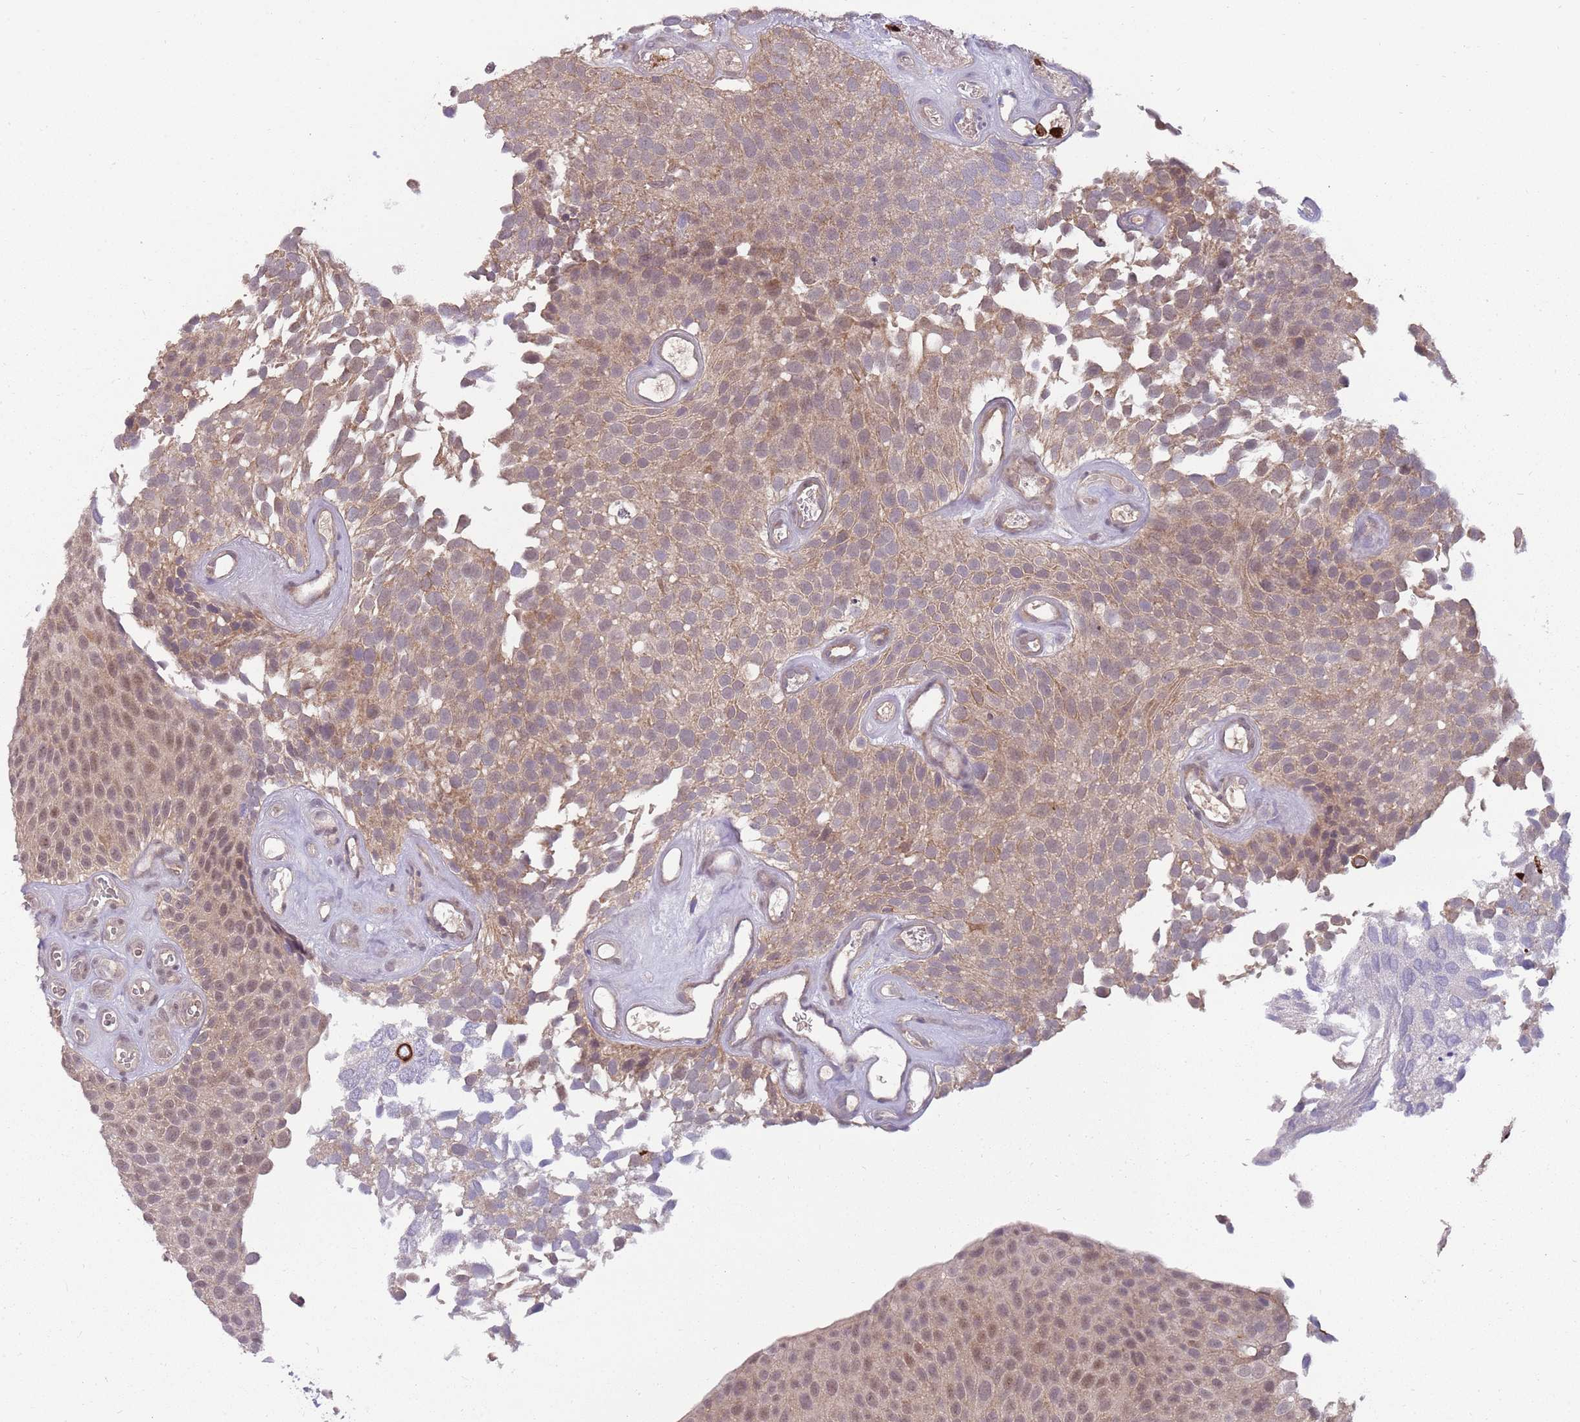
{"staining": {"intensity": "moderate", "quantity": "25%-75%", "location": "nuclear"}, "tissue": "urothelial cancer", "cell_type": "Tumor cells", "image_type": "cancer", "snomed": [{"axis": "morphology", "description": "Urothelial carcinoma, Low grade"}, {"axis": "topography", "description": "Urinary bladder"}], "caption": "Moderate nuclear protein staining is appreciated in approximately 25%-75% of tumor cells in urothelial carcinoma (low-grade). (brown staining indicates protein expression, while blue staining denotes nuclei).", "gene": "NBPF6", "patient": {"sex": "male", "age": 89}}